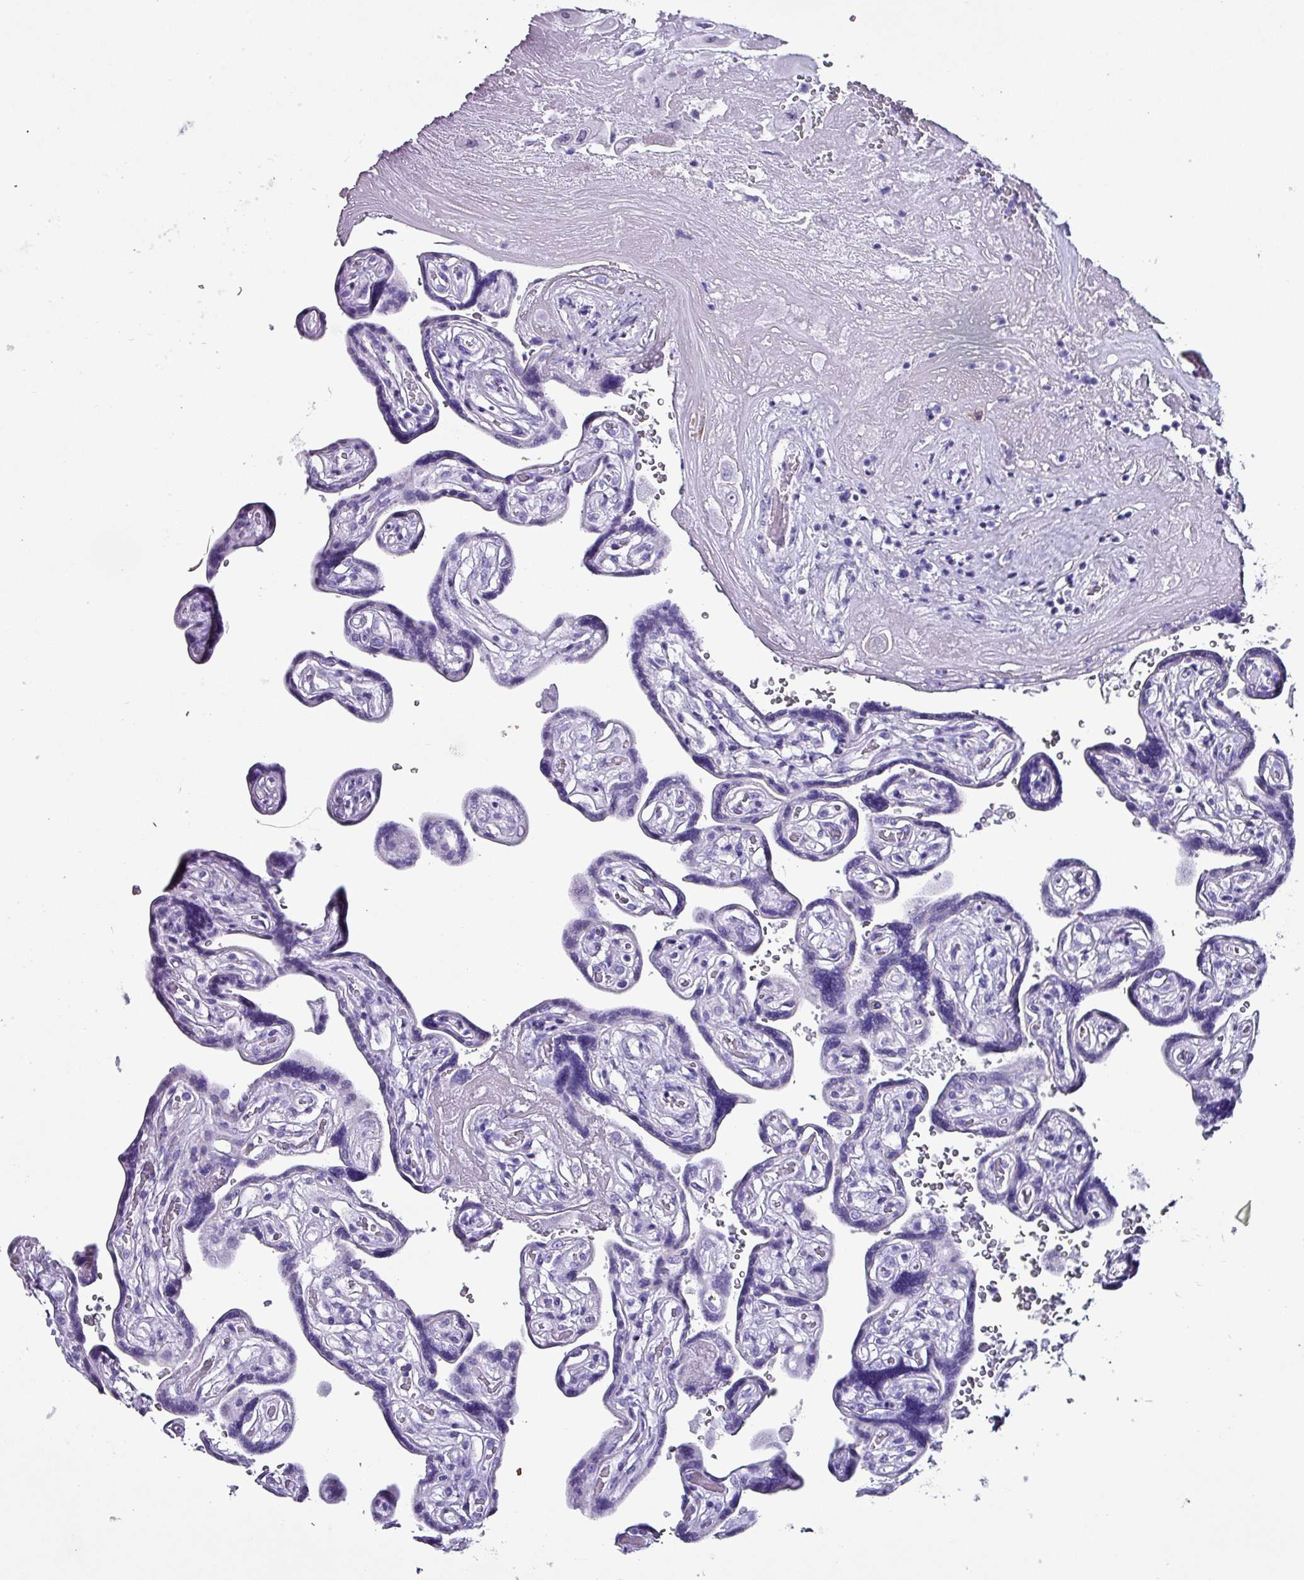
{"staining": {"intensity": "negative", "quantity": "none", "location": "none"}, "tissue": "placenta", "cell_type": "Decidual cells", "image_type": "normal", "snomed": [{"axis": "morphology", "description": "Normal tissue, NOS"}, {"axis": "topography", "description": "Placenta"}], "caption": "Micrograph shows no protein expression in decidual cells of unremarkable placenta. (Immunohistochemistry (ihc), brightfield microscopy, high magnification).", "gene": "KRT6A", "patient": {"sex": "female", "age": 32}}